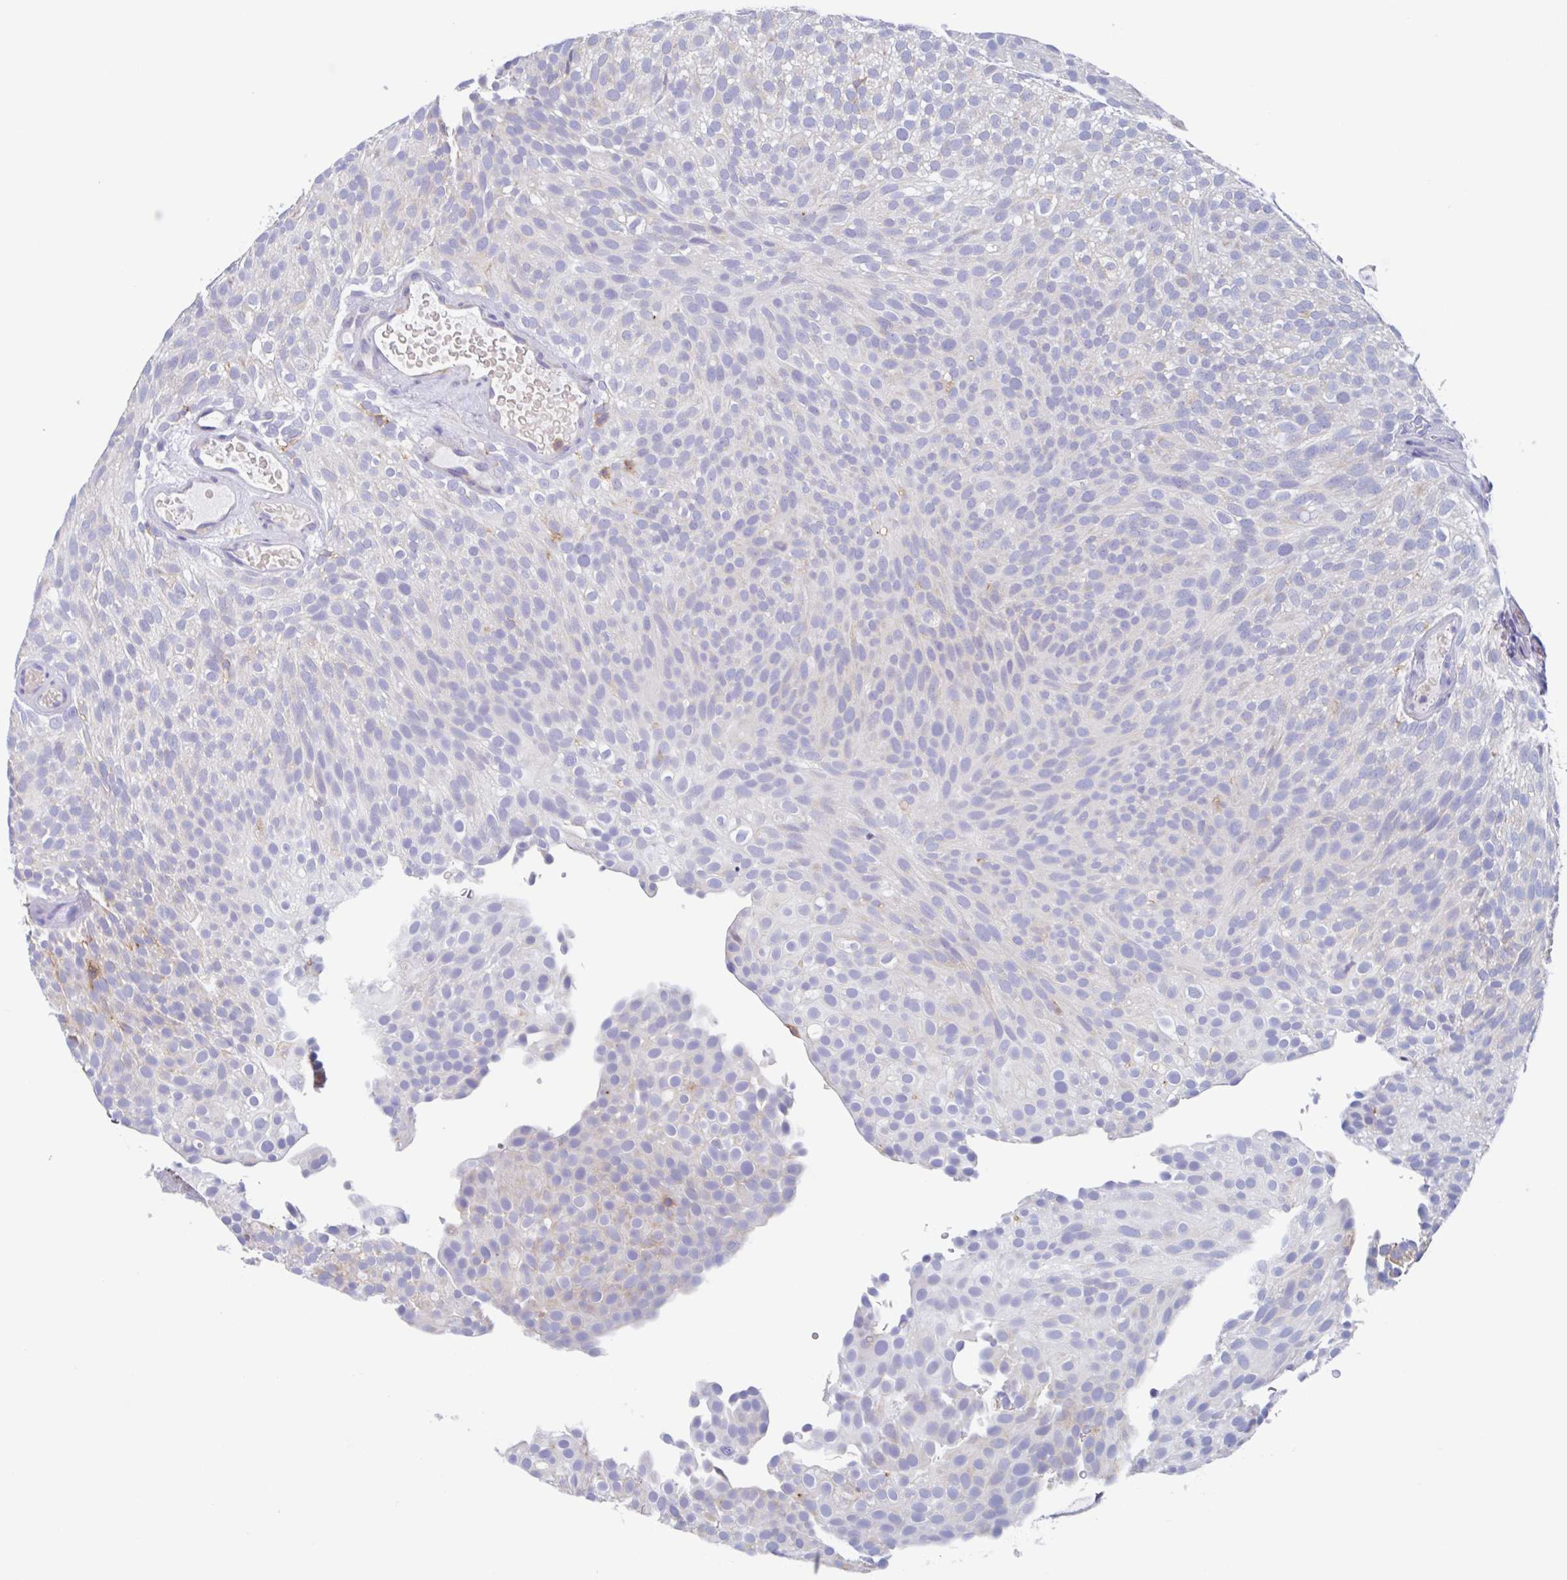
{"staining": {"intensity": "negative", "quantity": "none", "location": "none"}, "tissue": "urothelial cancer", "cell_type": "Tumor cells", "image_type": "cancer", "snomed": [{"axis": "morphology", "description": "Urothelial carcinoma, Low grade"}, {"axis": "topography", "description": "Urinary bladder"}], "caption": "Urothelial cancer was stained to show a protein in brown. There is no significant positivity in tumor cells.", "gene": "FCGR3A", "patient": {"sex": "male", "age": 78}}